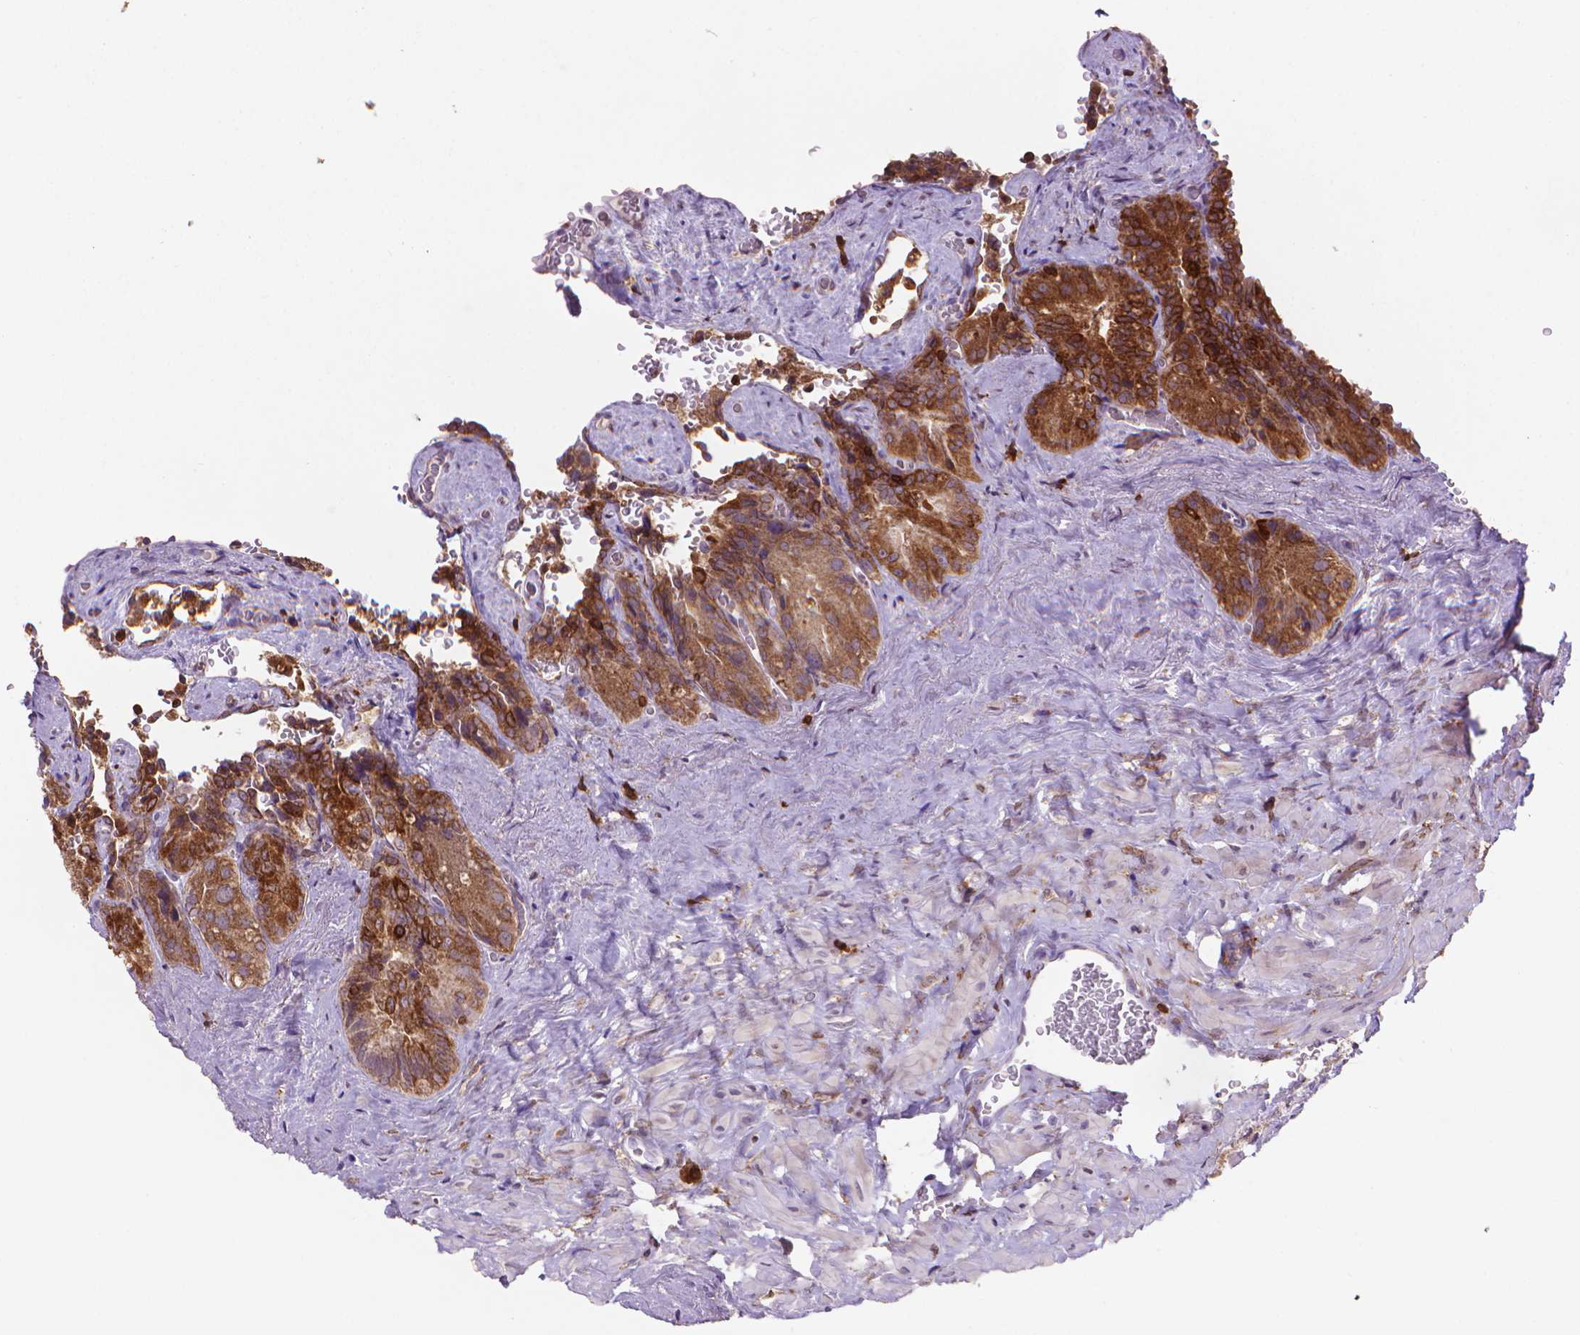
{"staining": {"intensity": "strong", "quantity": ">75%", "location": "cytoplasmic/membranous"}, "tissue": "seminal vesicle", "cell_type": "Glandular cells", "image_type": "normal", "snomed": [{"axis": "morphology", "description": "Normal tissue, NOS"}, {"axis": "topography", "description": "Seminal veicle"}], "caption": "A micrograph of seminal vesicle stained for a protein displays strong cytoplasmic/membranous brown staining in glandular cells. (IHC, brightfield microscopy, high magnification).", "gene": "BCL2", "patient": {"sex": "male", "age": 69}}